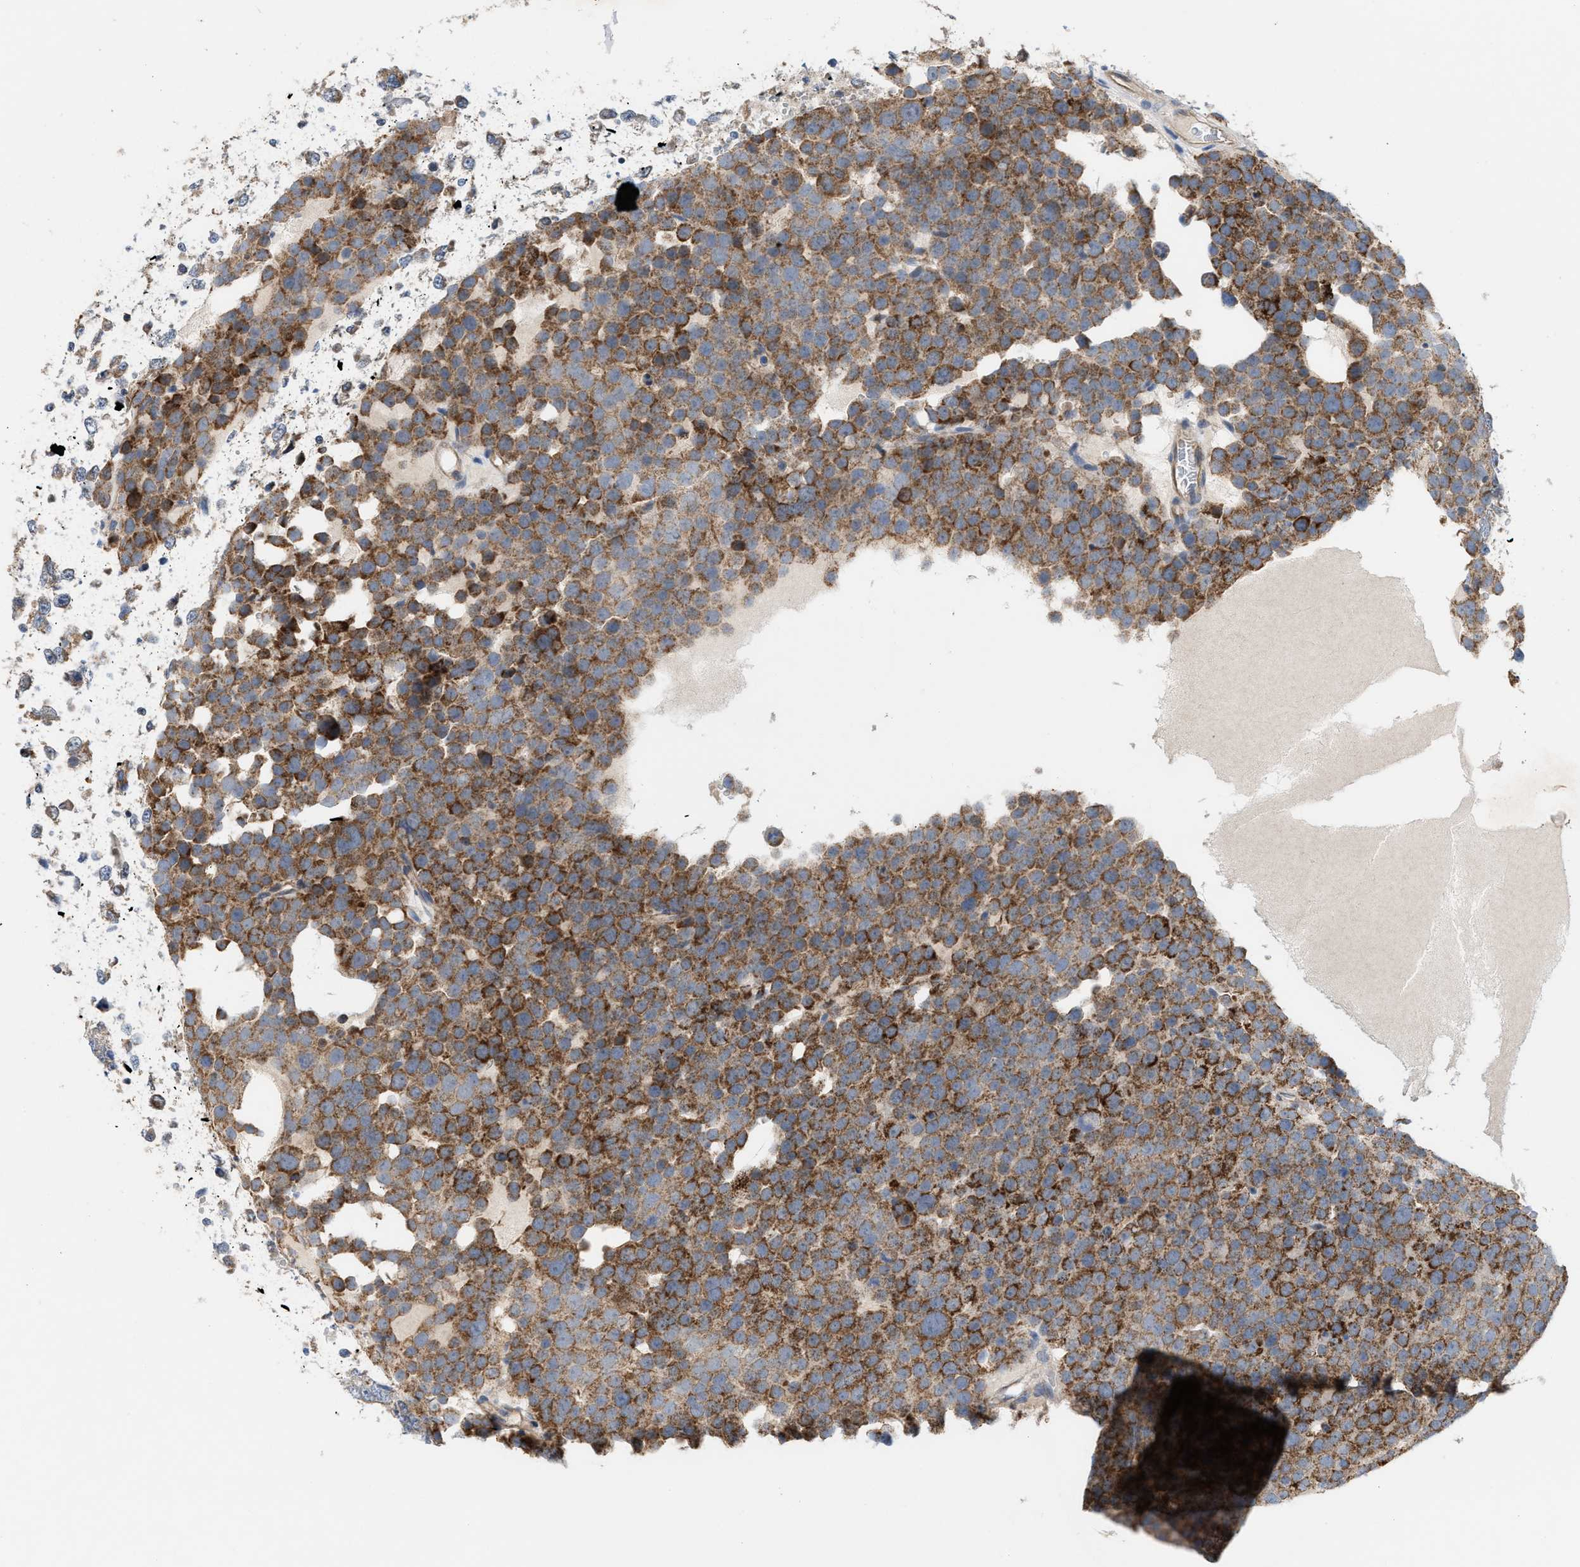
{"staining": {"intensity": "moderate", "quantity": ">75%", "location": "cytoplasmic/membranous"}, "tissue": "testis cancer", "cell_type": "Tumor cells", "image_type": "cancer", "snomed": [{"axis": "morphology", "description": "Seminoma, NOS"}, {"axis": "topography", "description": "Testis"}], "caption": "Testis cancer (seminoma) was stained to show a protein in brown. There is medium levels of moderate cytoplasmic/membranous expression in about >75% of tumor cells.", "gene": "OXSM", "patient": {"sex": "male", "age": 71}}